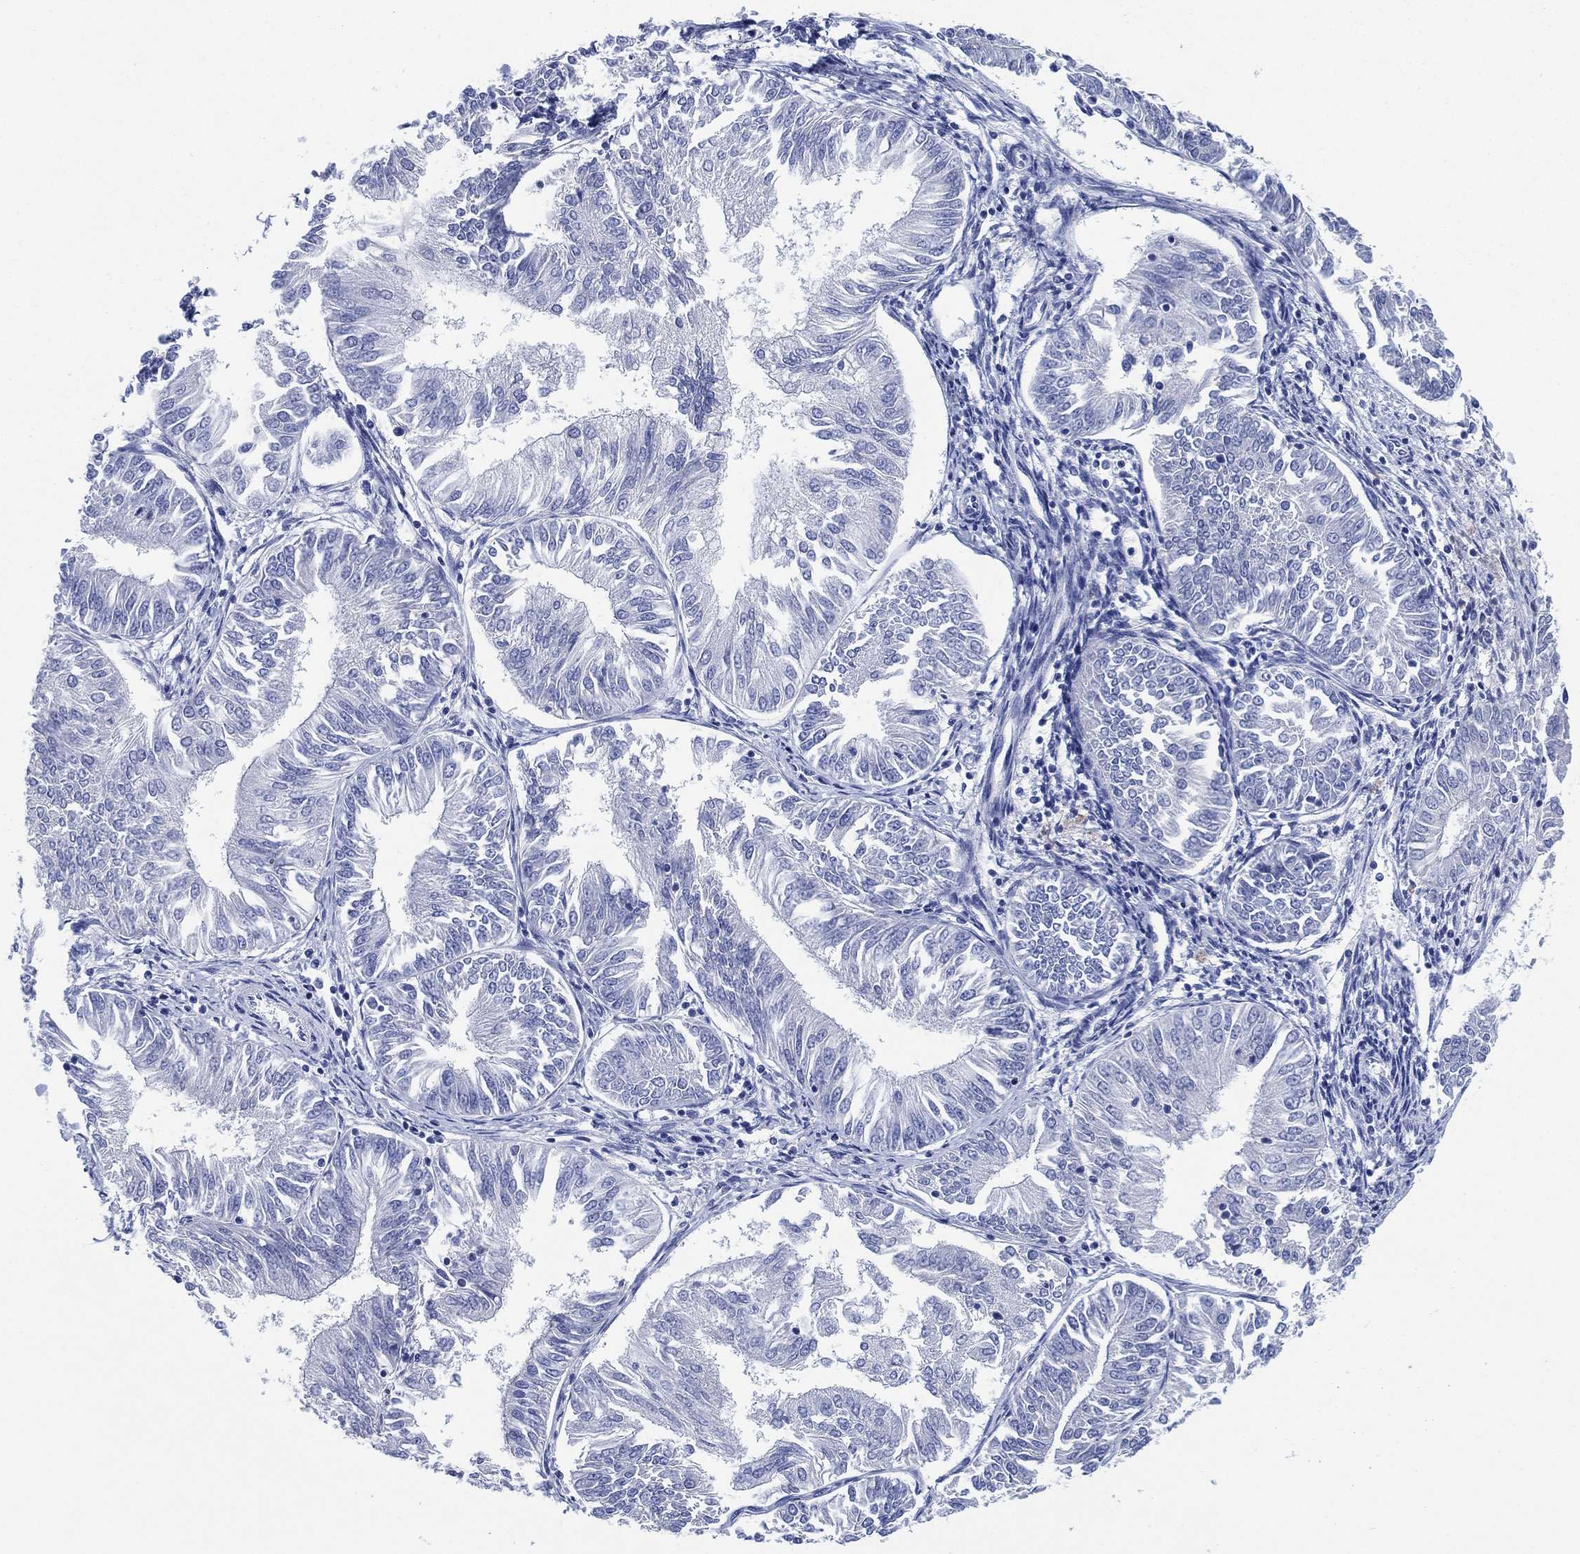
{"staining": {"intensity": "negative", "quantity": "none", "location": "none"}, "tissue": "endometrial cancer", "cell_type": "Tumor cells", "image_type": "cancer", "snomed": [{"axis": "morphology", "description": "Adenocarcinoma, NOS"}, {"axis": "topography", "description": "Endometrium"}], "caption": "Immunohistochemistry photomicrograph of endometrial adenocarcinoma stained for a protein (brown), which exhibits no expression in tumor cells.", "gene": "SLC9C2", "patient": {"sex": "female", "age": 58}}